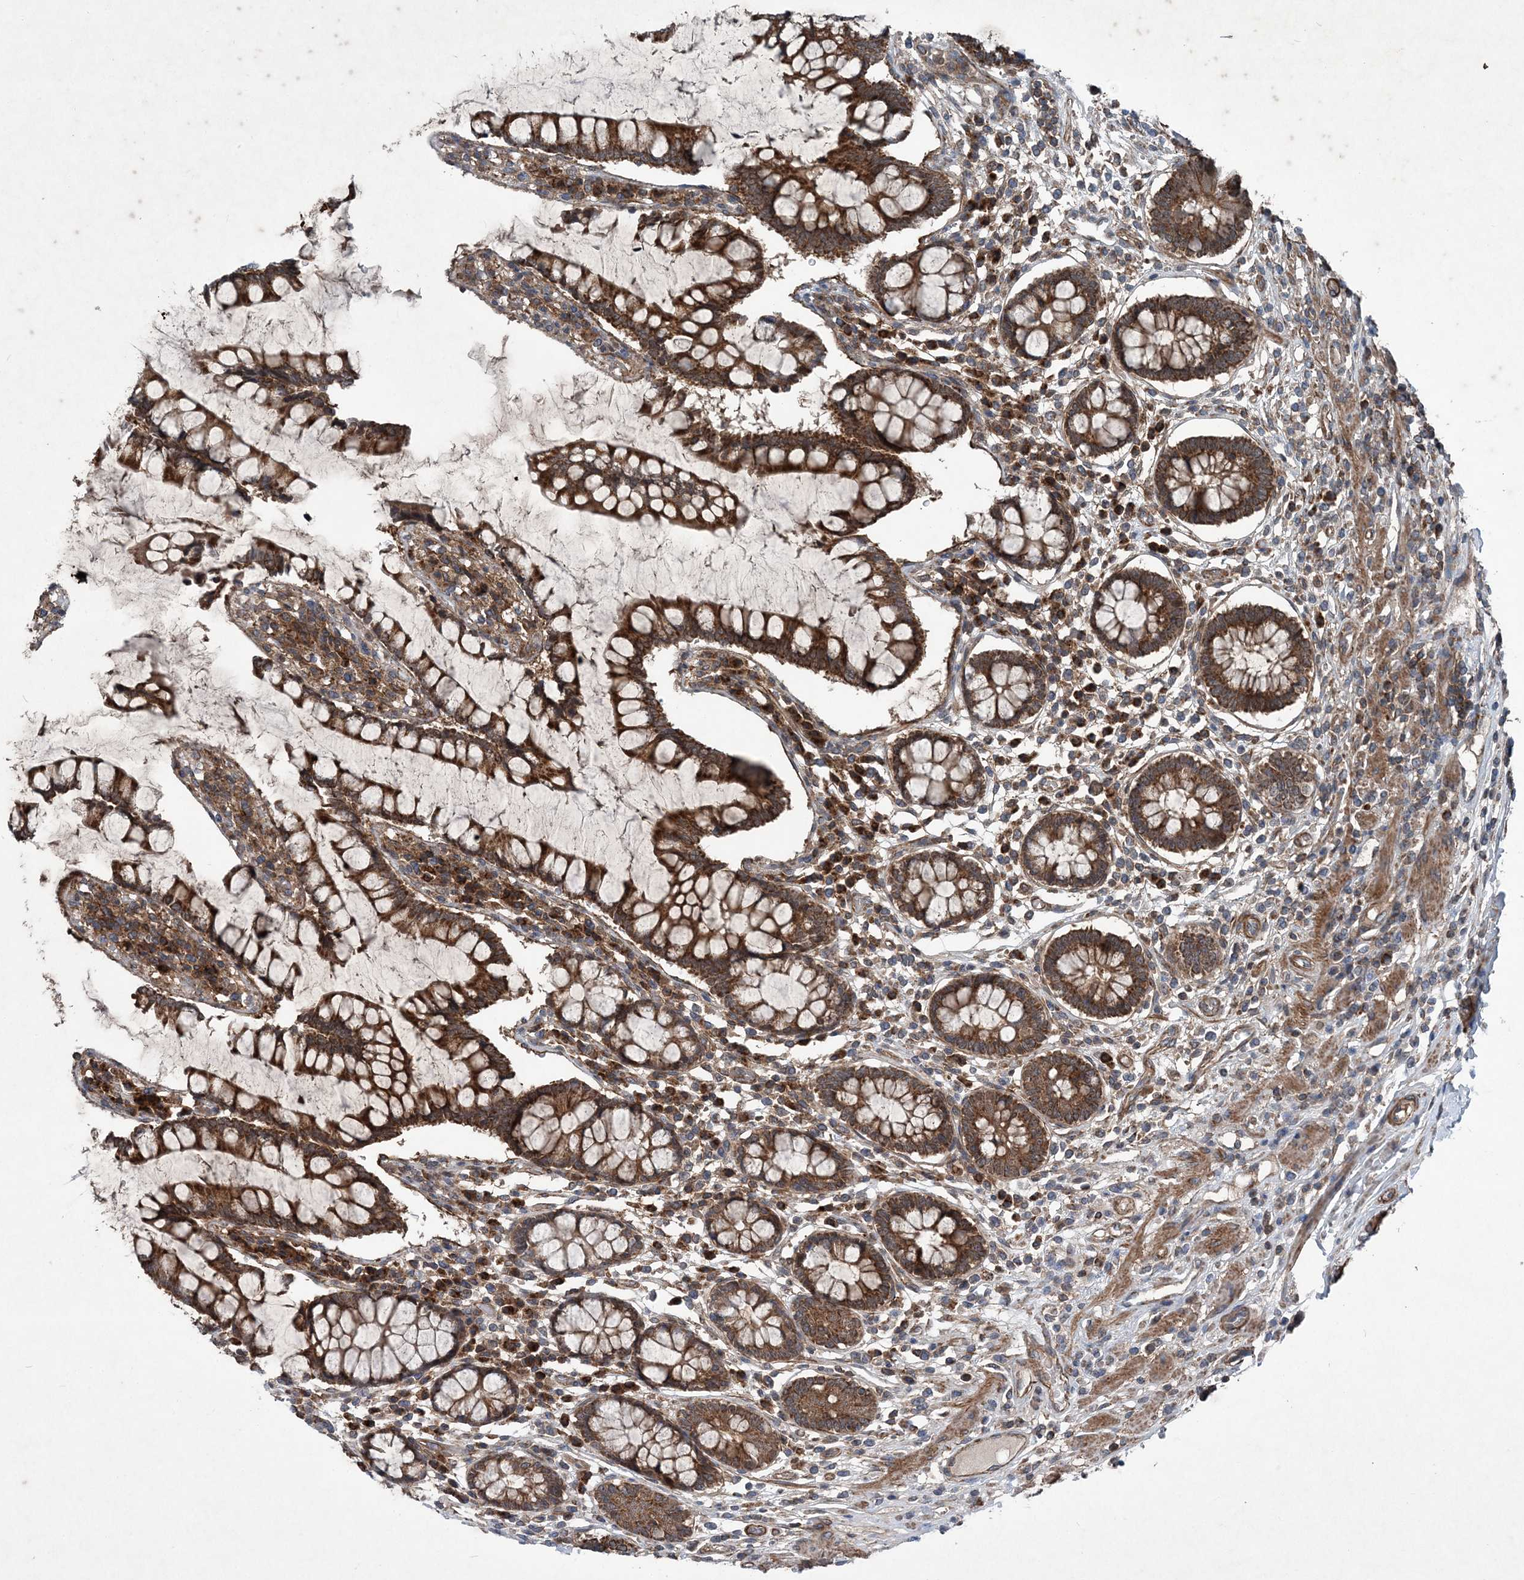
{"staining": {"intensity": "moderate", "quantity": "25%-75%", "location": "cytoplasmic/membranous,nuclear"}, "tissue": "colon", "cell_type": "Endothelial cells", "image_type": "normal", "snomed": [{"axis": "morphology", "description": "Normal tissue, NOS"}, {"axis": "topography", "description": "Colon"}], "caption": "Immunohistochemical staining of unremarkable colon shows 25%-75% levels of moderate cytoplasmic/membranous,nuclear protein staining in approximately 25%-75% of endothelial cells. The staining is performed using DAB brown chromogen to label protein expression. The nuclei are counter-stained blue using hematoxylin.", "gene": "NDUFA2", "patient": {"sex": "female", "age": 79}}